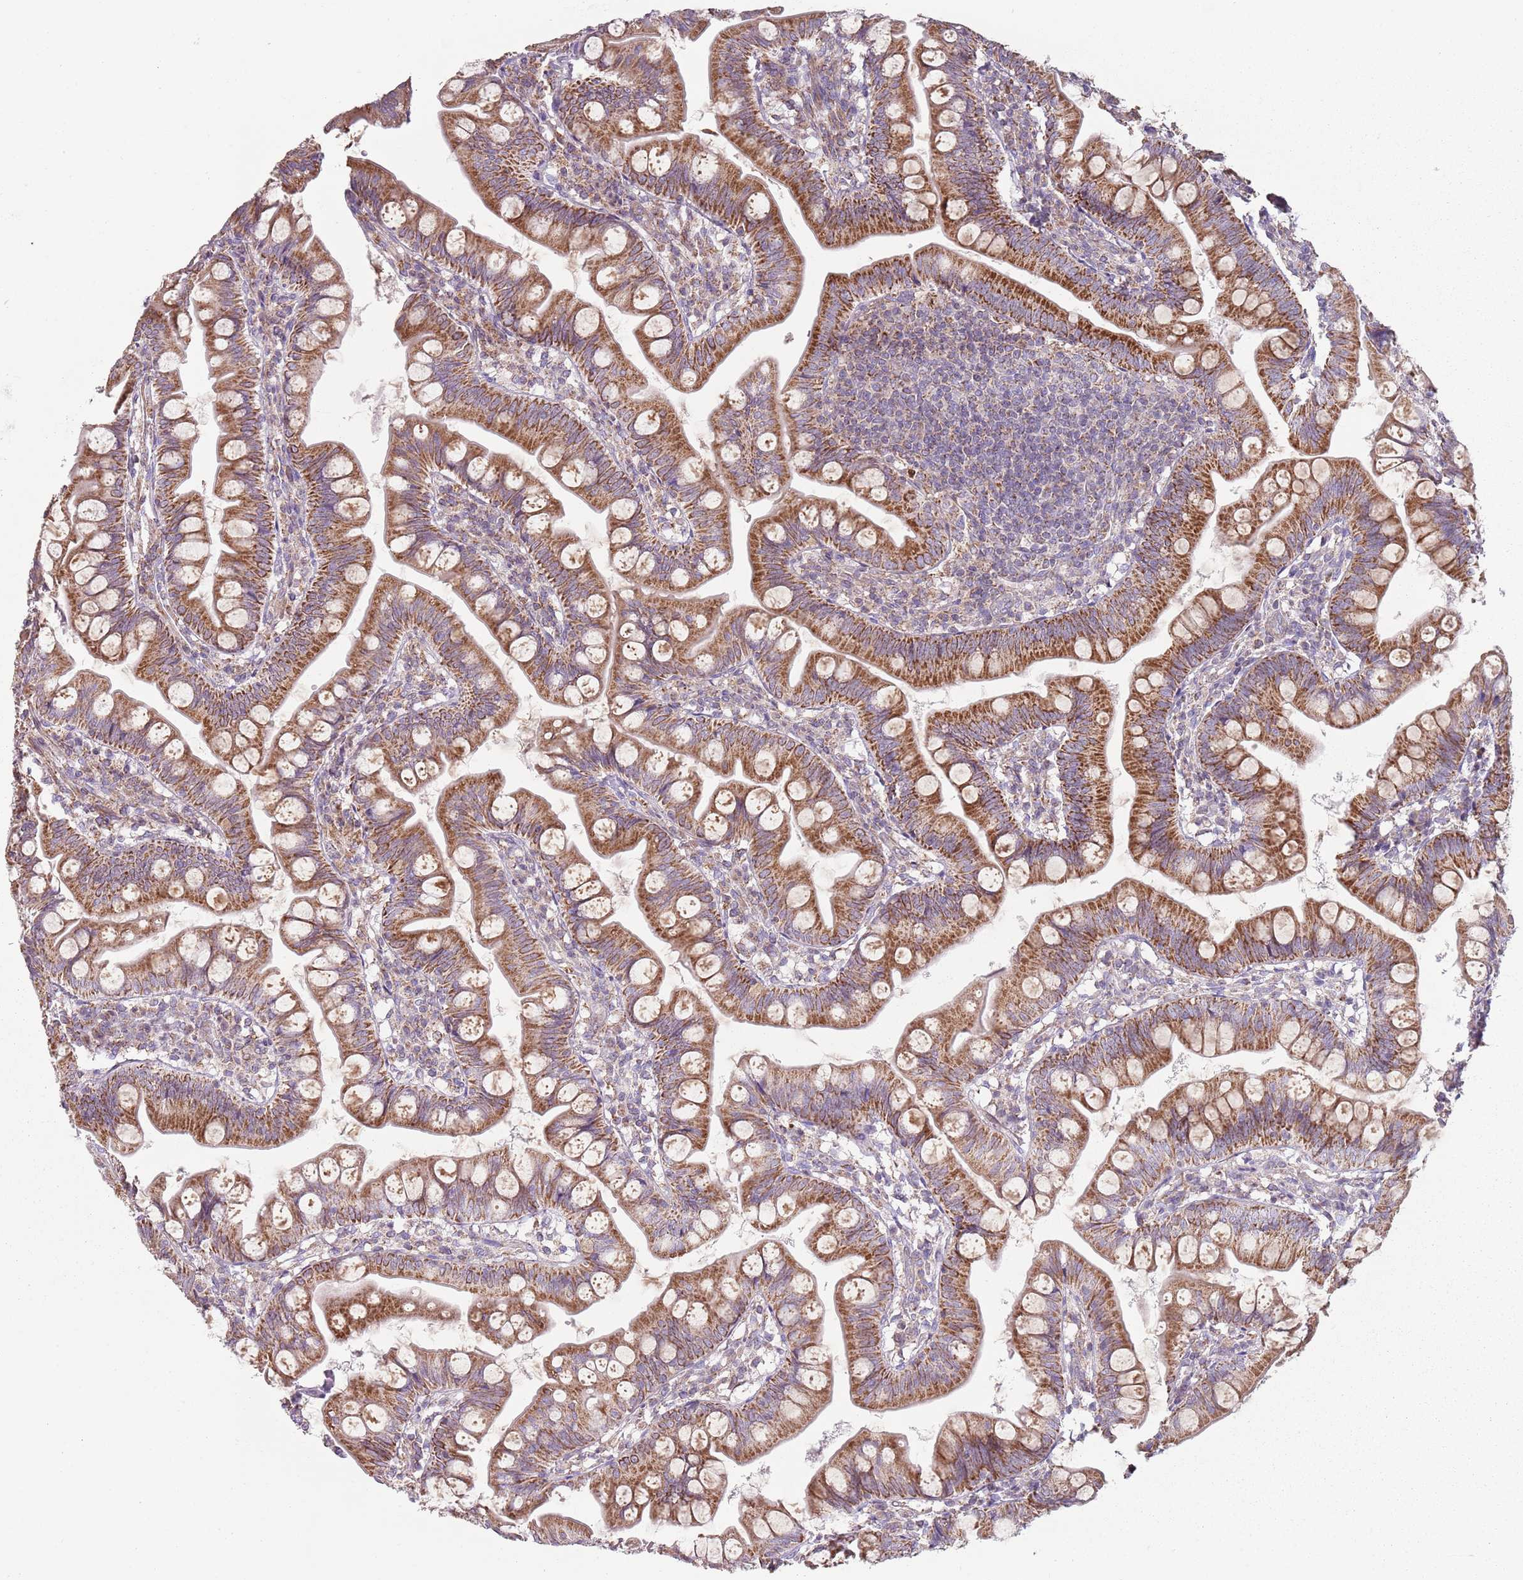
{"staining": {"intensity": "strong", "quantity": ">75%", "location": "cytoplasmic/membranous"}, "tissue": "small intestine", "cell_type": "Glandular cells", "image_type": "normal", "snomed": [{"axis": "morphology", "description": "Normal tissue, NOS"}, {"axis": "topography", "description": "Small intestine"}], "caption": "Brown immunohistochemical staining in normal small intestine reveals strong cytoplasmic/membranous positivity in about >75% of glandular cells. Ihc stains the protein of interest in brown and the nuclei are stained blue.", "gene": "GAS8", "patient": {"sex": "male", "age": 7}}